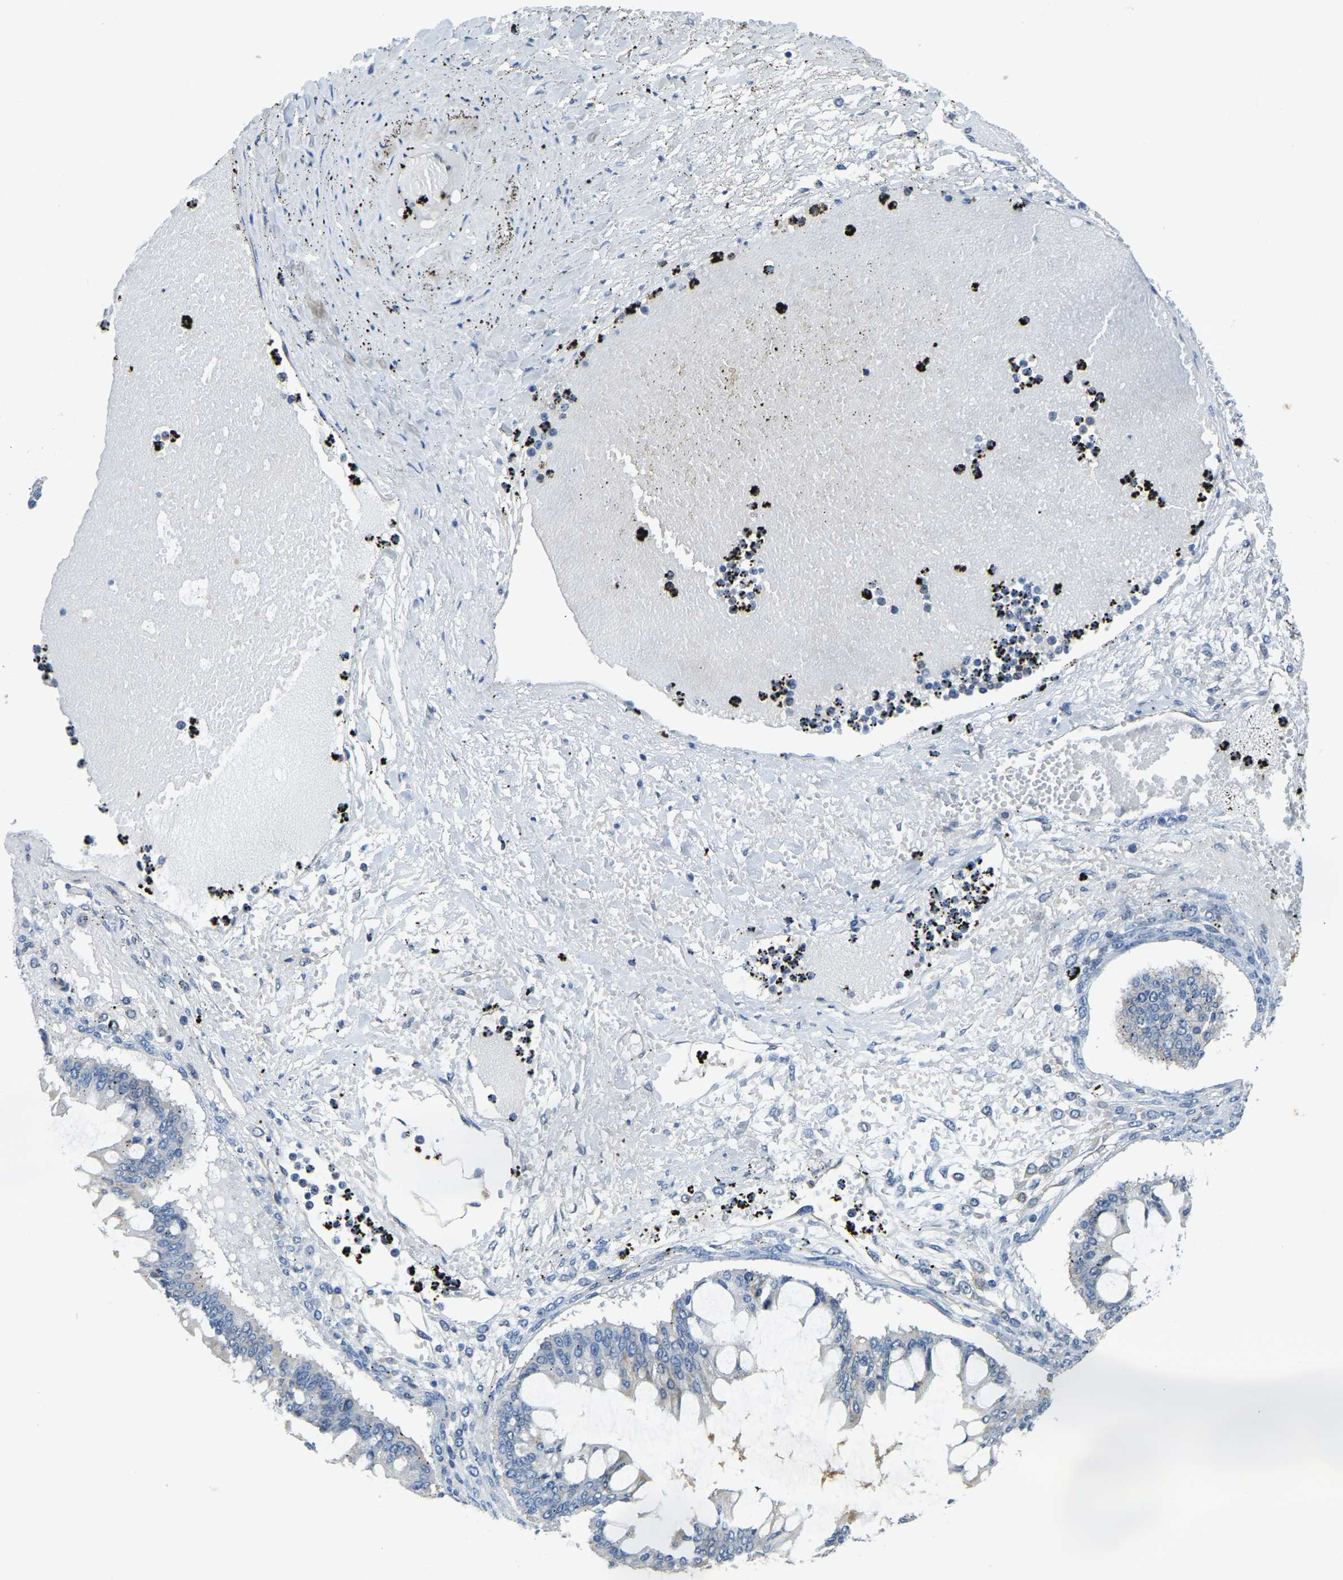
{"staining": {"intensity": "negative", "quantity": "none", "location": "none"}, "tissue": "ovarian cancer", "cell_type": "Tumor cells", "image_type": "cancer", "snomed": [{"axis": "morphology", "description": "Cystadenocarcinoma, mucinous, NOS"}, {"axis": "topography", "description": "Ovary"}], "caption": "The histopathology image reveals no significant expression in tumor cells of mucinous cystadenocarcinoma (ovarian).", "gene": "AHNAK", "patient": {"sex": "female", "age": 73}}